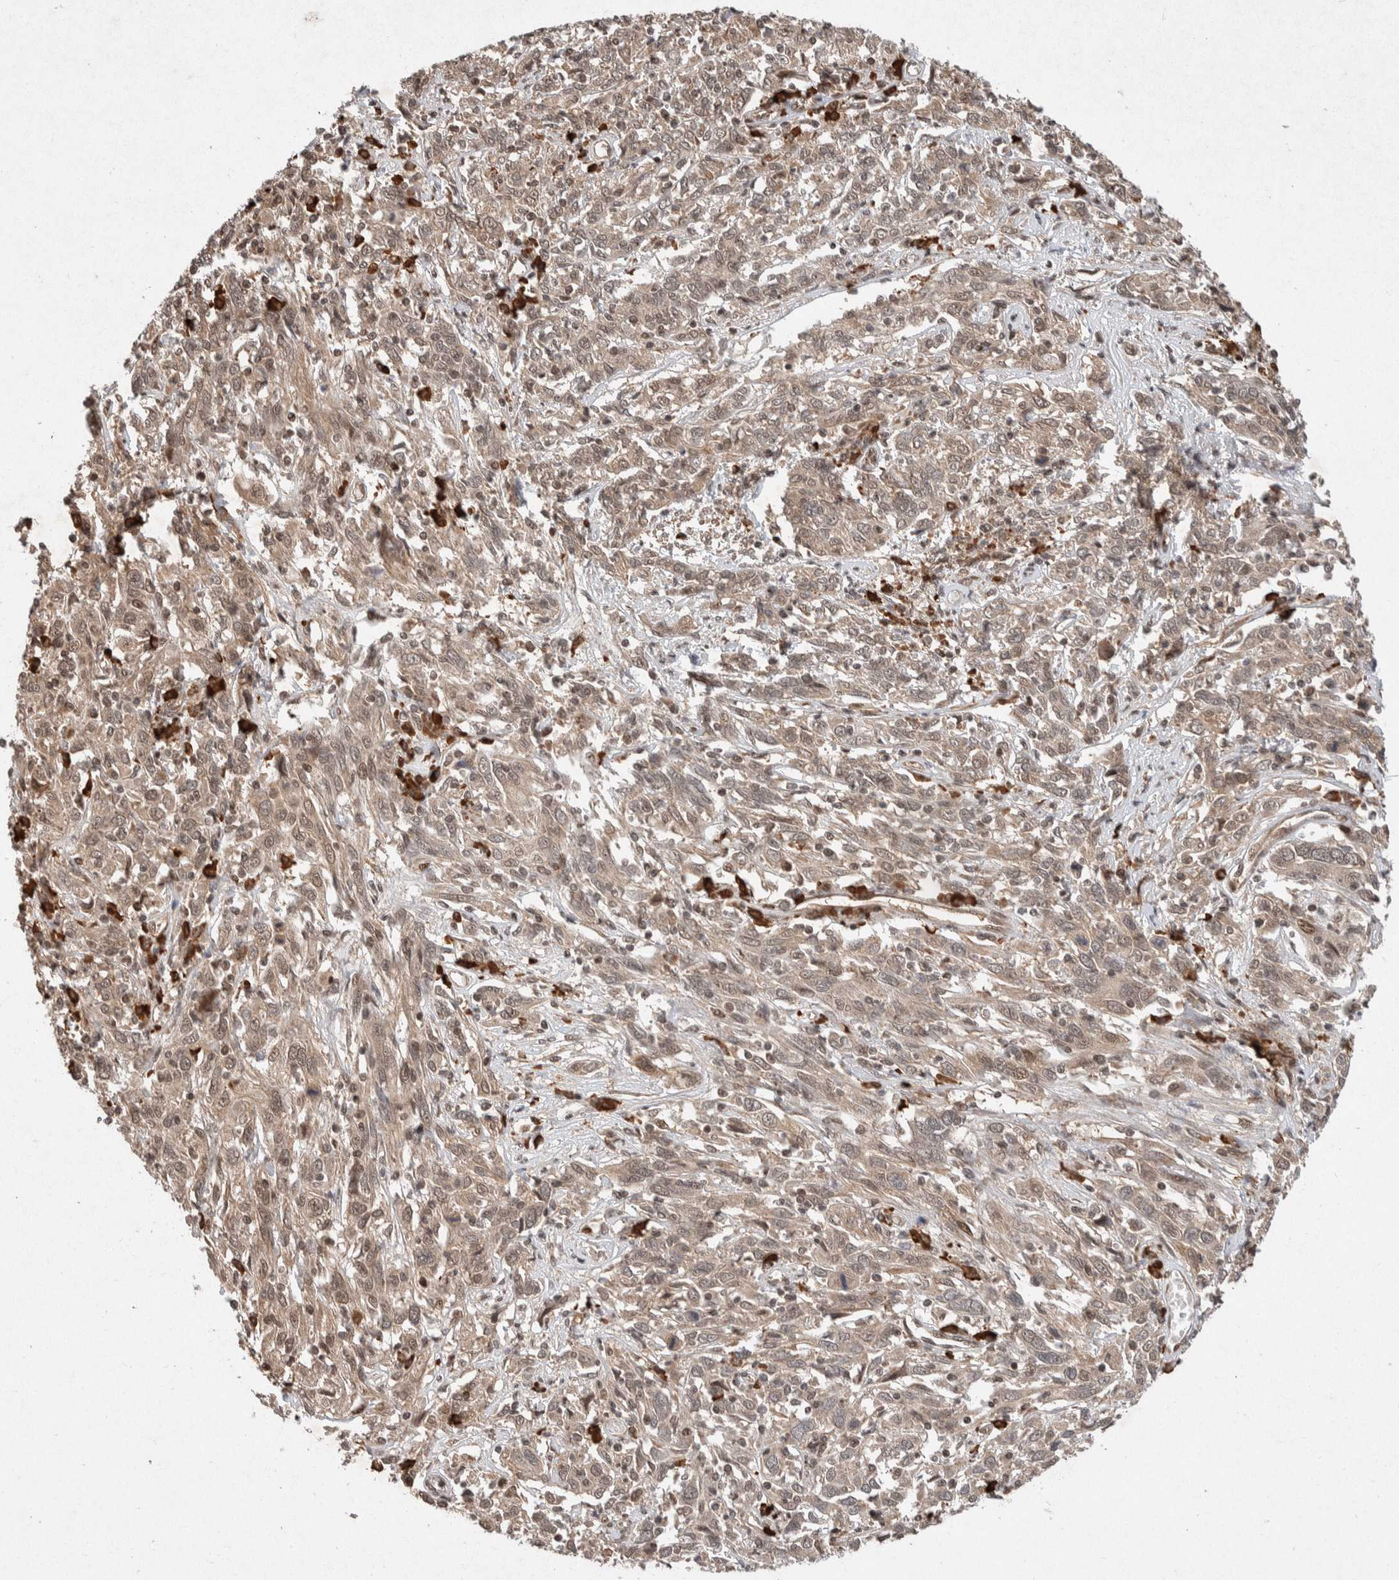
{"staining": {"intensity": "weak", "quantity": ">75%", "location": "cytoplasmic/membranous,nuclear"}, "tissue": "cervical cancer", "cell_type": "Tumor cells", "image_type": "cancer", "snomed": [{"axis": "morphology", "description": "Squamous cell carcinoma, NOS"}, {"axis": "topography", "description": "Cervix"}], "caption": "Protein expression analysis of cervical cancer exhibits weak cytoplasmic/membranous and nuclear staining in approximately >75% of tumor cells. The staining is performed using DAB brown chromogen to label protein expression. The nuclei are counter-stained blue using hematoxylin.", "gene": "TOR1B", "patient": {"sex": "female", "age": 46}}